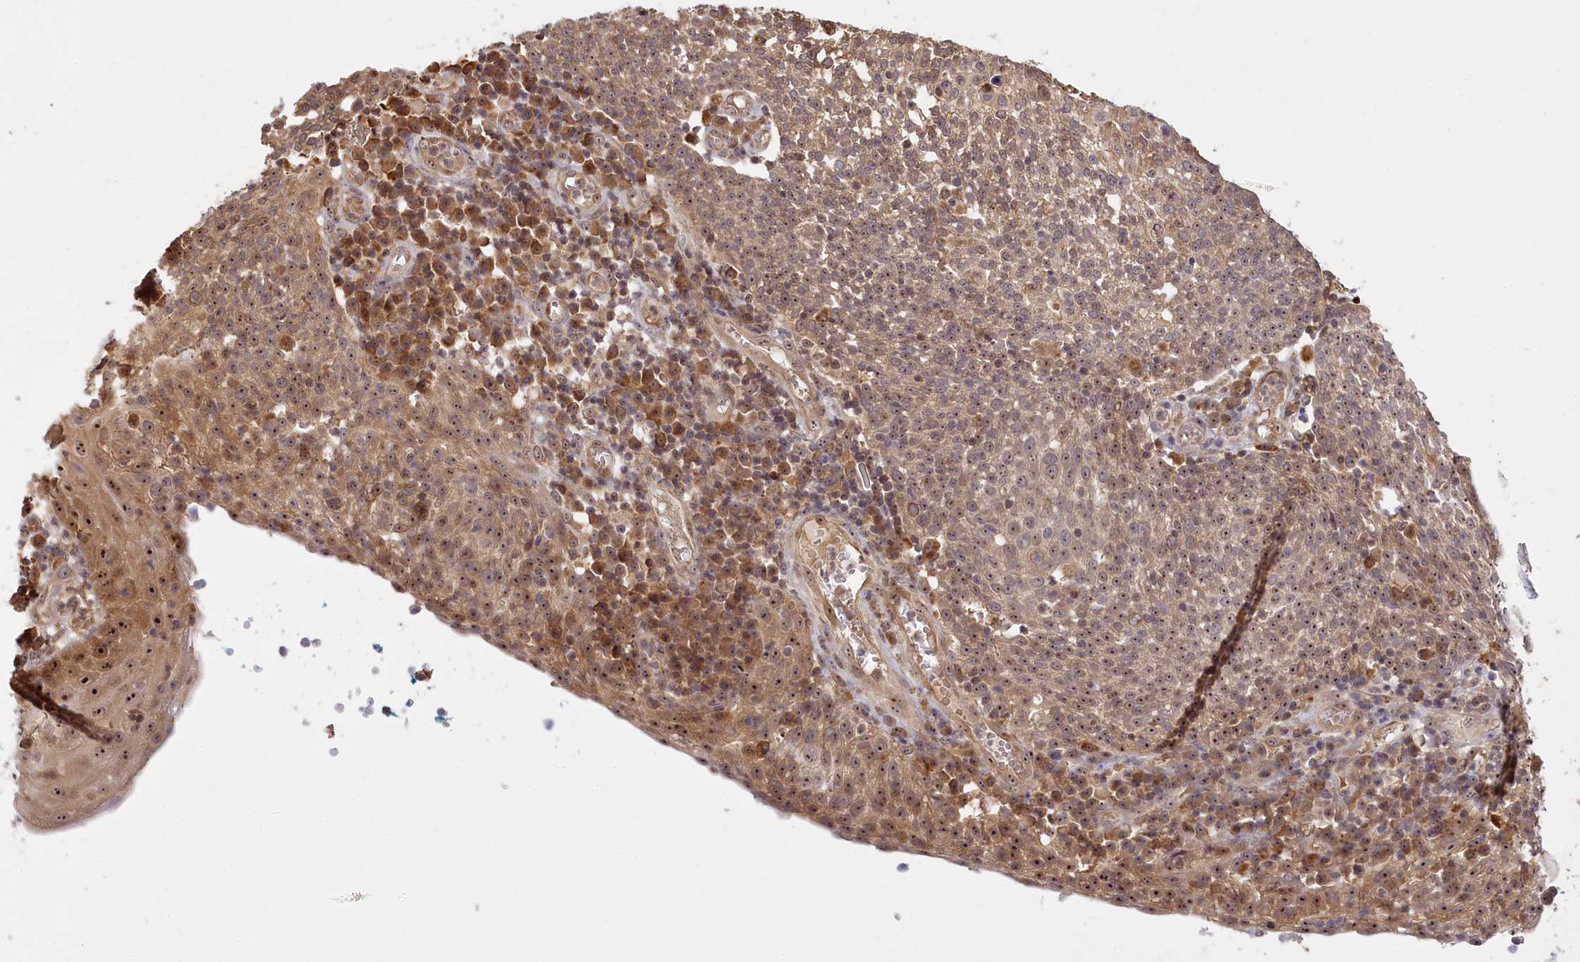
{"staining": {"intensity": "moderate", "quantity": ">75%", "location": "cytoplasmic/membranous,nuclear"}, "tissue": "cervical cancer", "cell_type": "Tumor cells", "image_type": "cancer", "snomed": [{"axis": "morphology", "description": "Squamous cell carcinoma, NOS"}, {"axis": "topography", "description": "Cervix"}], "caption": "Human cervical cancer stained with a brown dye displays moderate cytoplasmic/membranous and nuclear positive positivity in approximately >75% of tumor cells.", "gene": "SERGEF", "patient": {"sex": "female", "age": 34}}